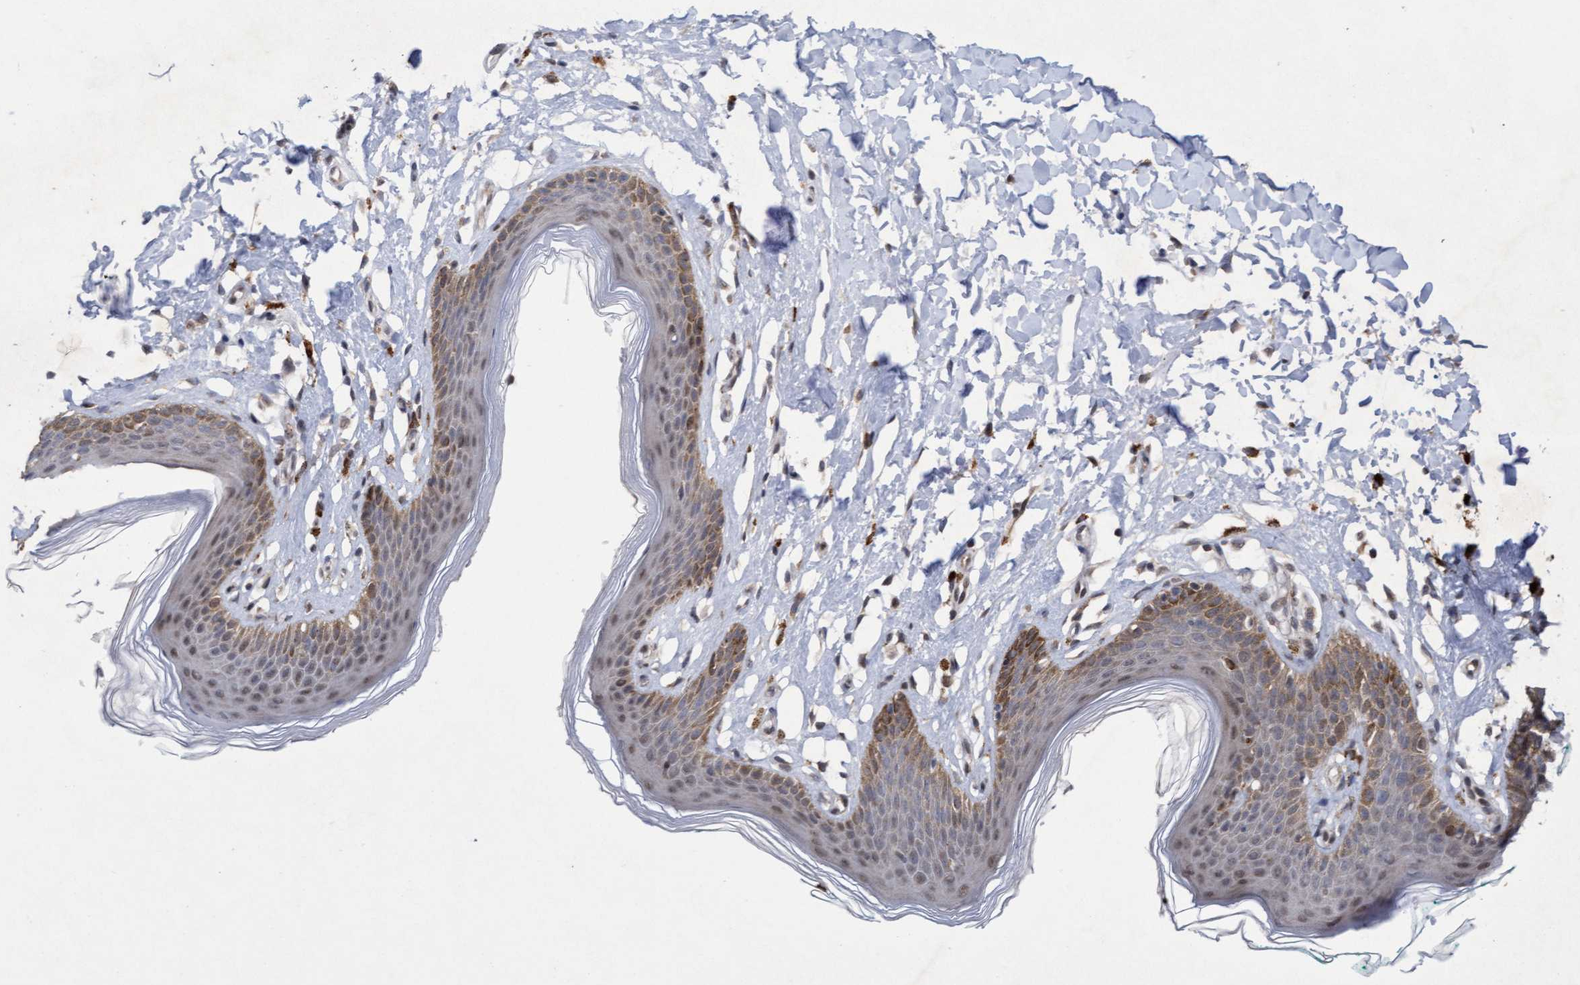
{"staining": {"intensity": "moderate", "quantity": "25%-75%", "location": "cytoplasmic/membranous"}, "tissue": "skin", "cell_type": "Epidermal cells", "image_type": "normal", "snomed": [{"axis": "morphology", "description": "Normal tissue, NOS"}, {"axis": "topography", "description": "Vulva"}], "caption": "Normal skin exhibits moderate cytoplasmic/membranous positivity in about 25%-75% of epidermal cells The protein is stained brown, and the nuclei are stained in blue (DAB IHC with brightfield microscopy, high magnification)..", "gene": "TANC2", "patient": {"sex": "female", "age": 66}}